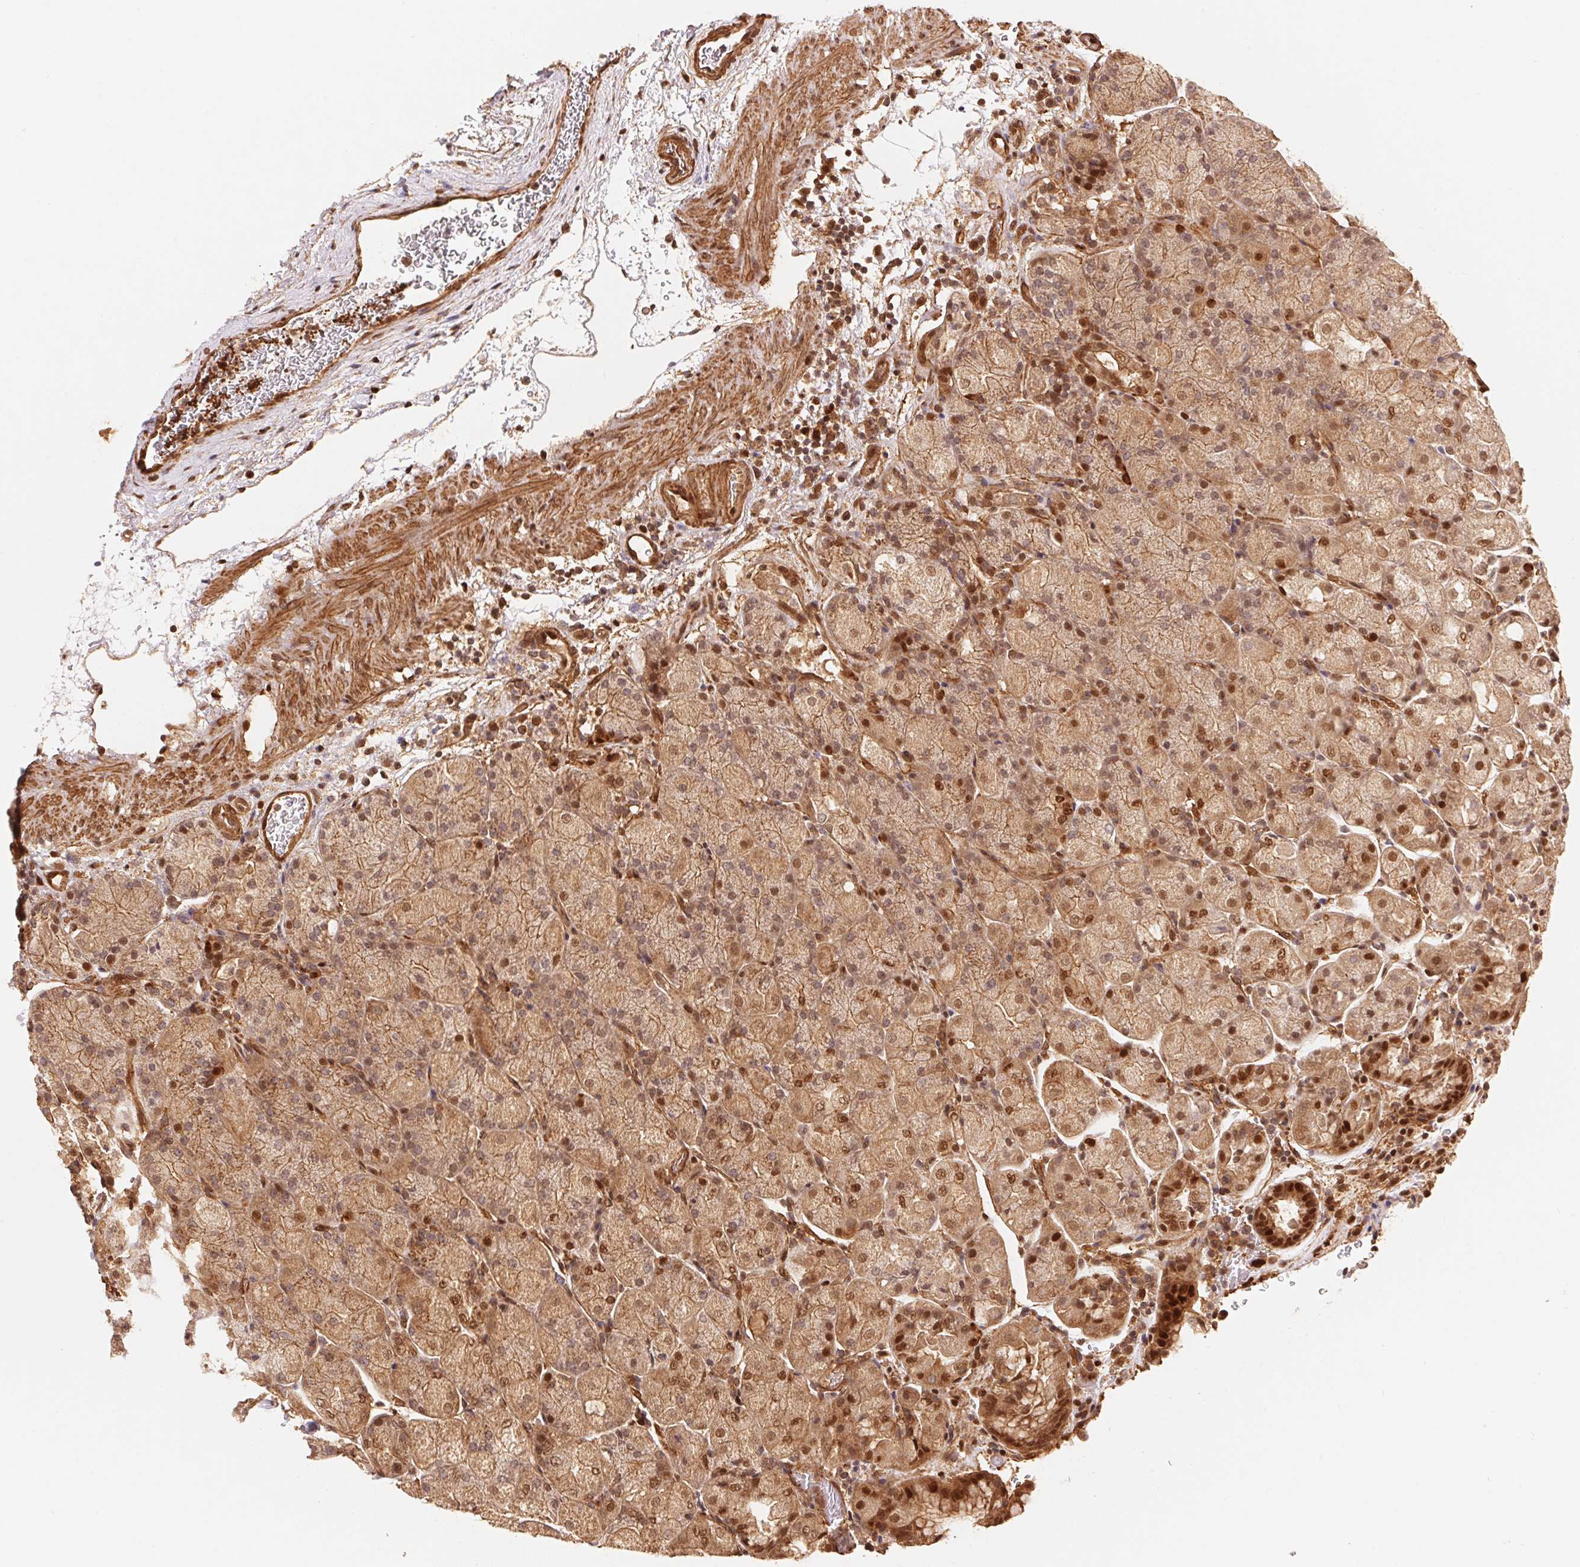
{"staining": {"intensity": "moderate", "quantity": ">75%", "location": "cytoplasmic/membranous,nuclear"}, "tissue": "stomach", "cell_type": "Glandular cells", "image_type": "normal", "snomed": [{"axis": "morphology", "description": "Normal tissue, NOS"}, {"axis": "topography", "description": "Stomach, upper"}, {"axis": "topography", "description": "Stomach"}, {"axis": "topography", "description": "Stomach, lower"}], "caption": "Approximately >75% of glandular cells in unremarkable stomach reveal moderate cytoplasmic/membranous,nuclear protein positivity as visualized by brown immunohistochemical staining.", "gene": "TNIP2", "patient": {"sex": "male", "age": 62}}